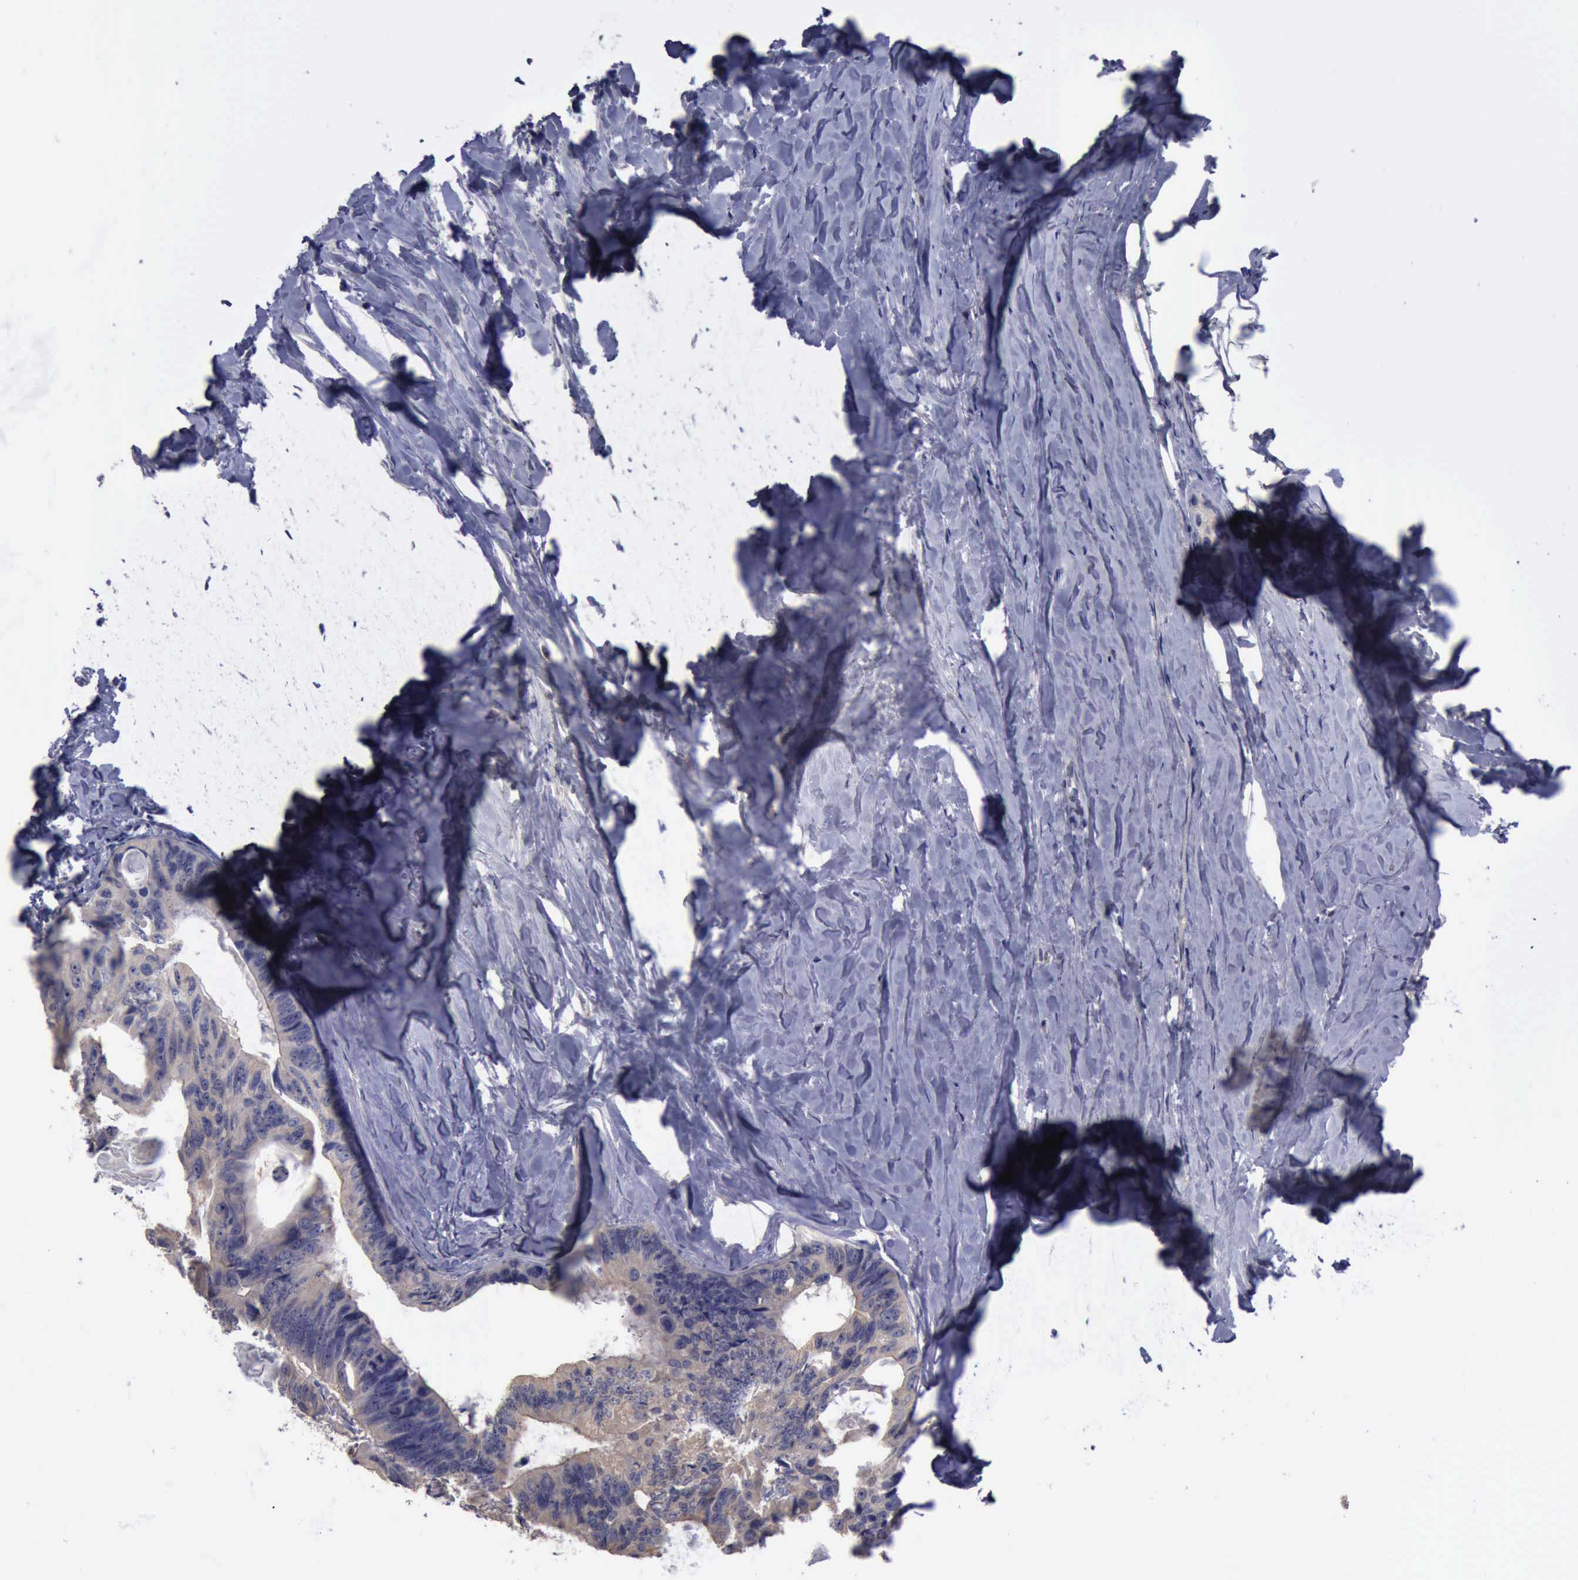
{"staining": {"intensity": "weak", "quantity": ">75%", "location": "cytoplasmic/membranous"}, "tissue": "colorectal cancer", "cell_type": "Tumor cells", "image_type": "cancer", "snomed": [{"axis": "morphology", "description": "Adenocarcinoma, NOS"}, {"axis": "topography", "description": "Colon"}], "caption": "Protein staining of colorectal adenocarcinoma tissue reveals weak cytoplasmic/membranous positivity in approximately >75% of tumor cells.", "gene": "PHKA1", "patient": {"sex": "female", "age": 55}}